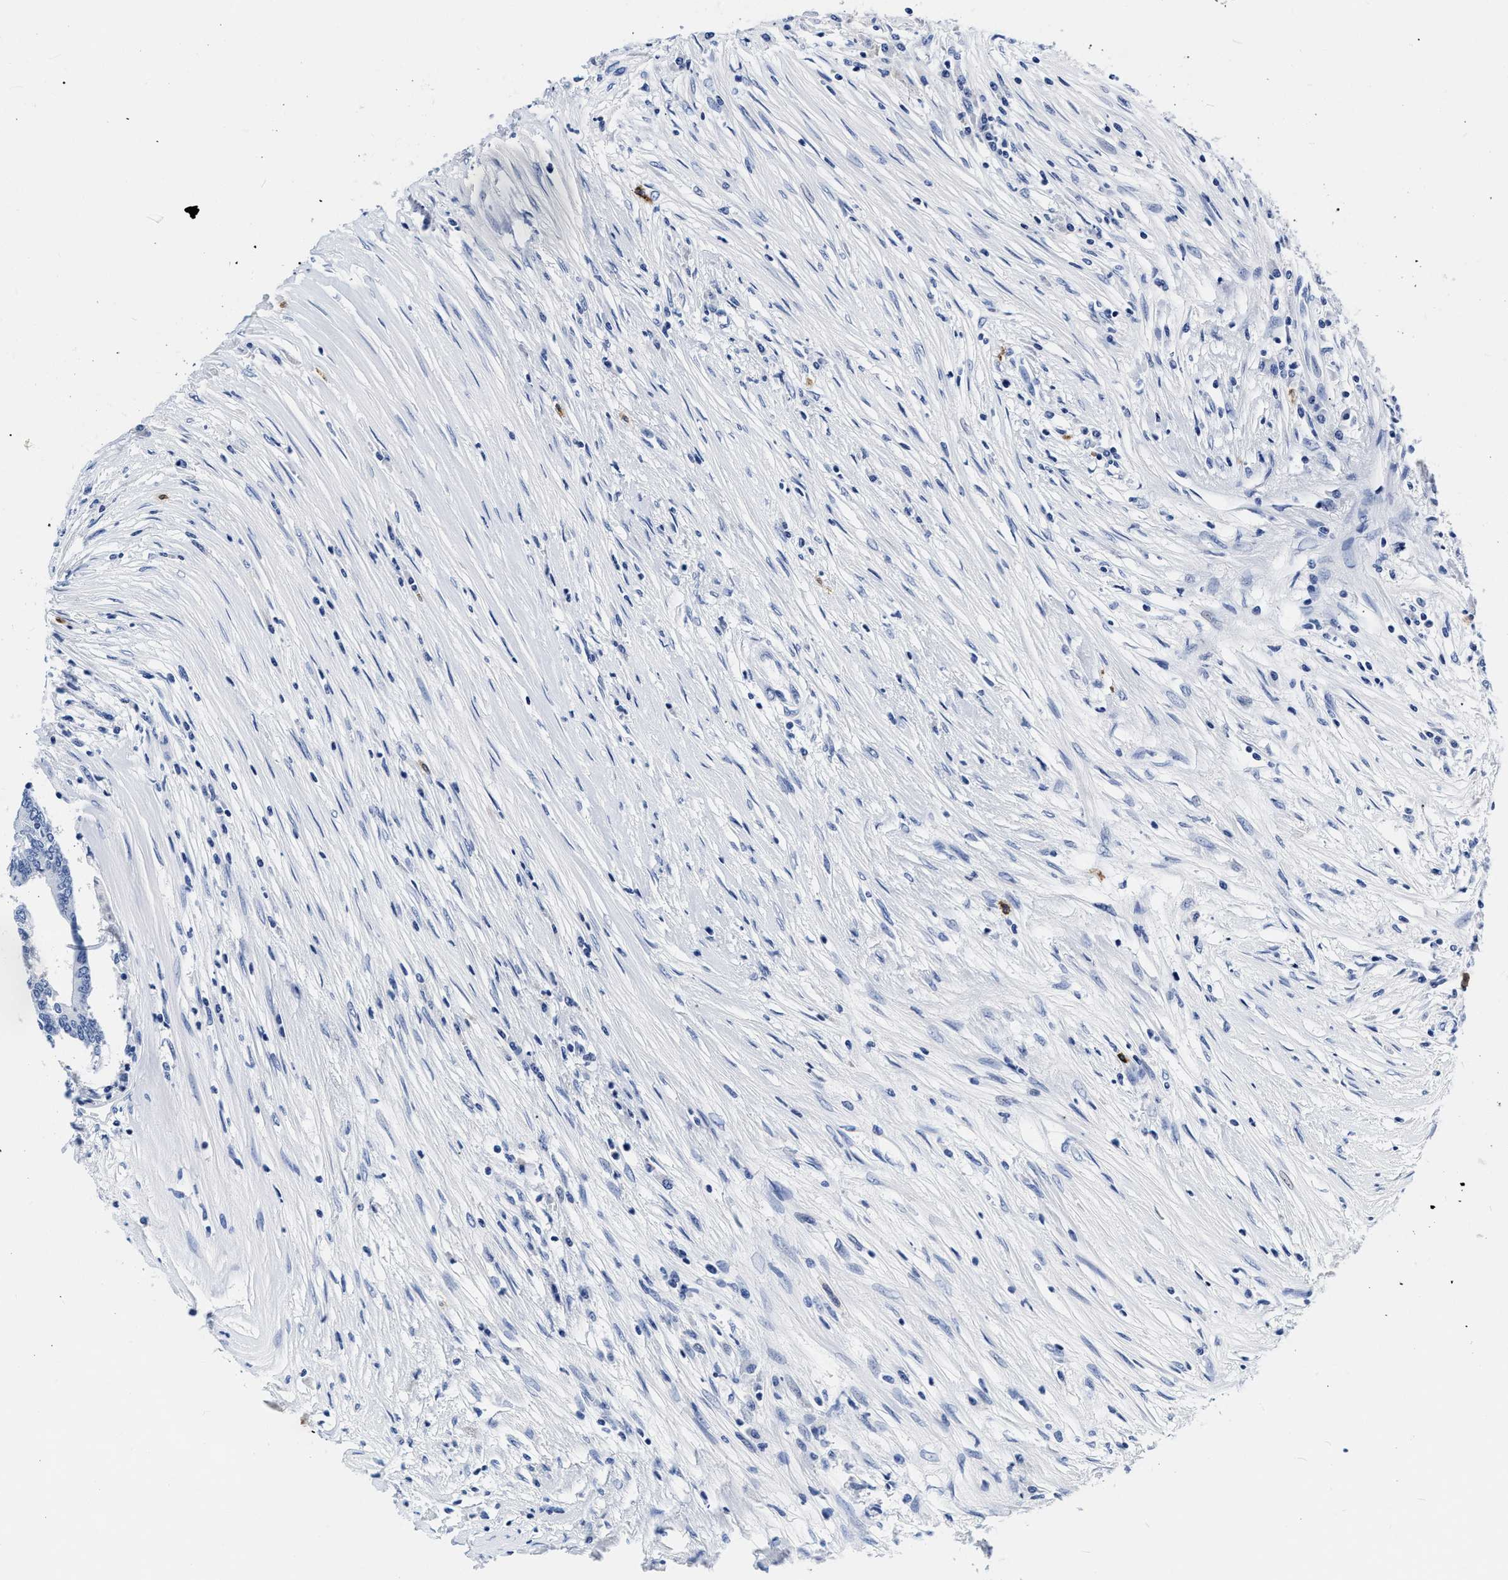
{"staining": {"intensity": "negative", "quantity": "none", "location": "none"}, "tissue": "colorectal cancer", "cell_type": "Tumor cells", "image_type": "cancer", "snomed": [{"axis": "morphology", "description": "Adenocarcinoma, NOS"}, {"axis": "topography", "description": "Rectum"}], "caption": "A high-resolution micrograph shows immunohistochemistry staining of colorectal cancer (adenocarcinoma), which exhibits no significant expression in tumor cells.", "gene": "CER1", "patient": {"sex": "male", "age": 63}}